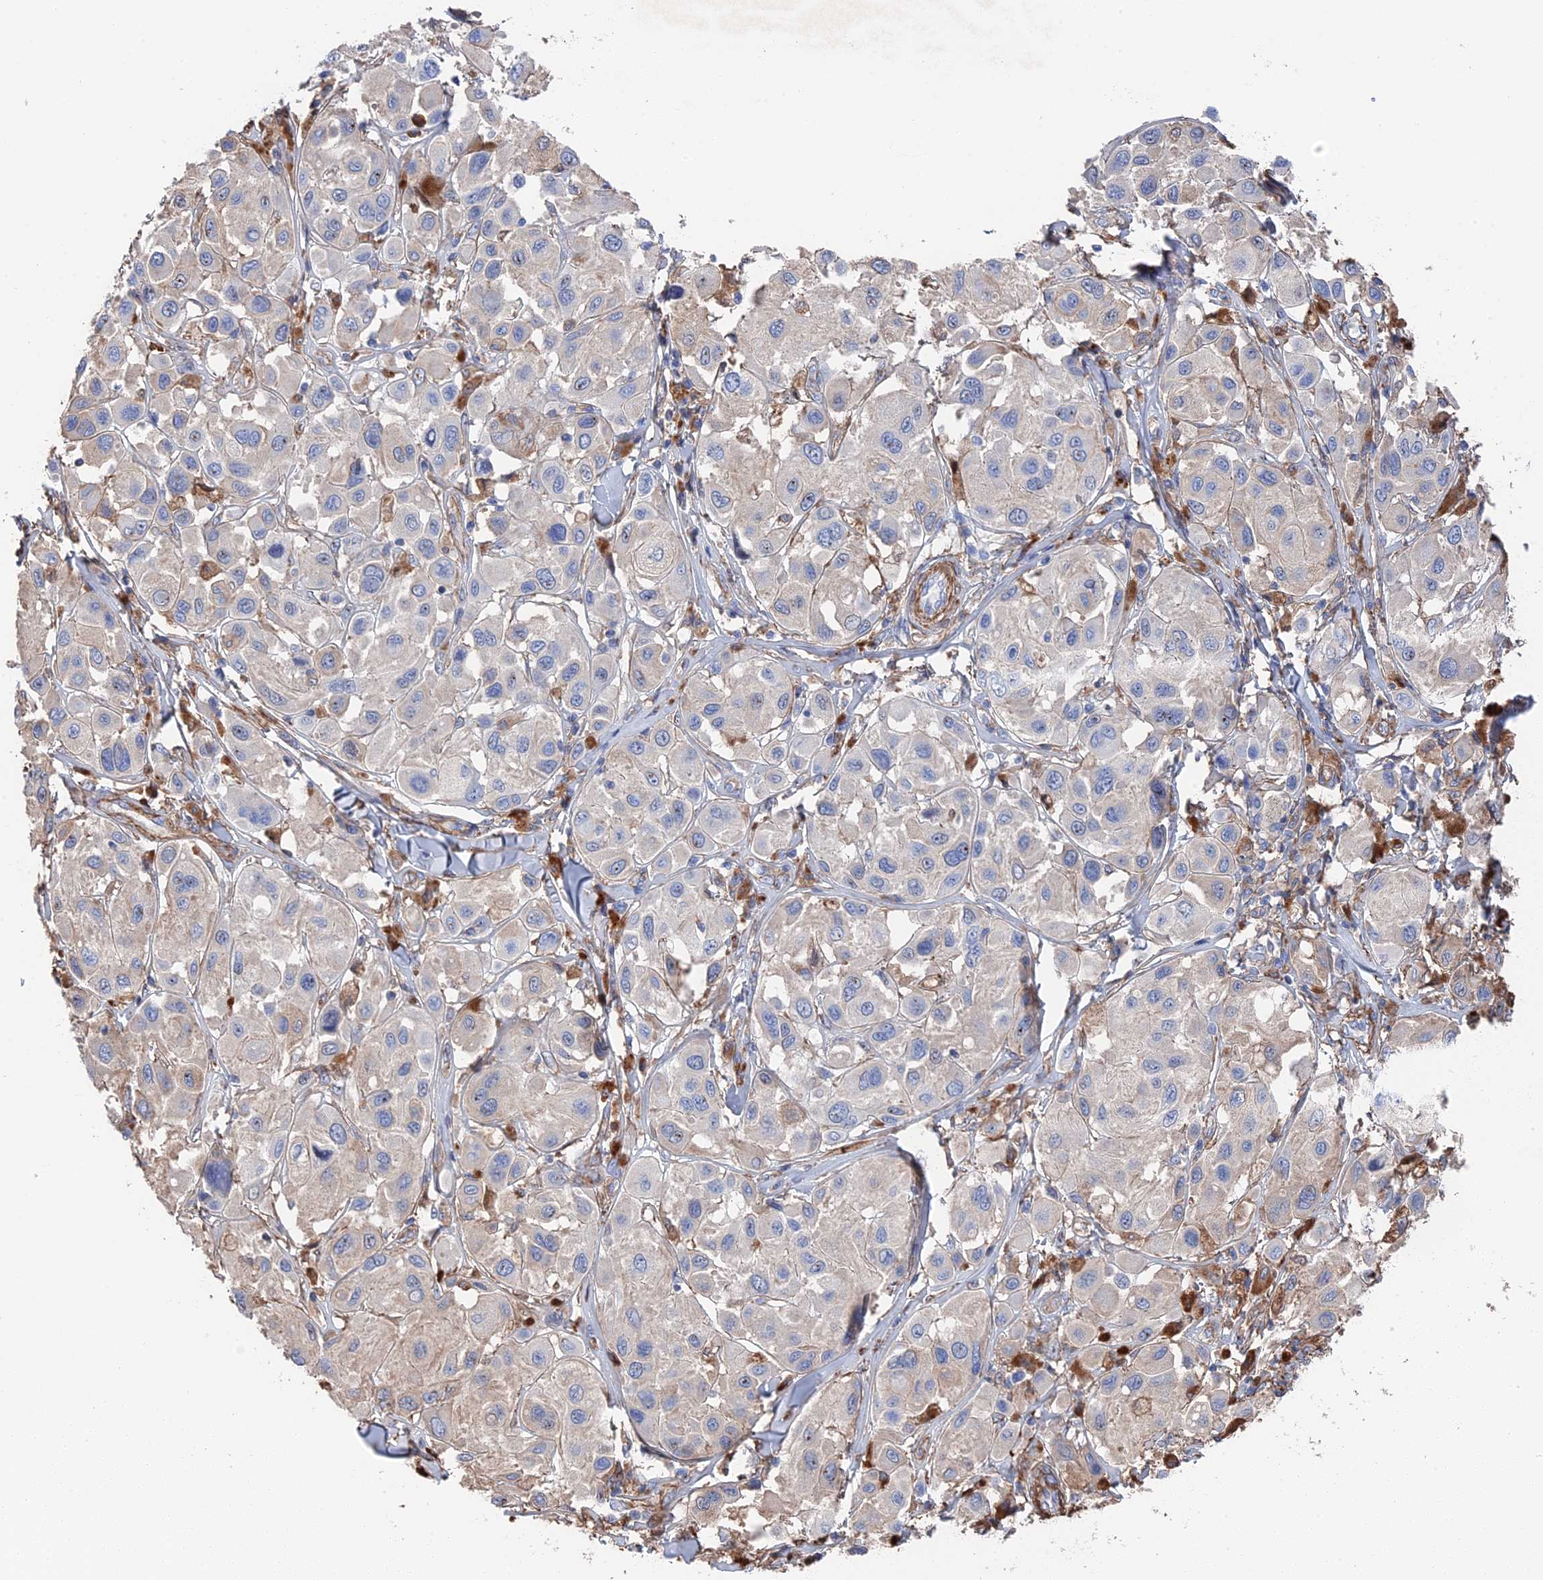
{"staining": {"intensity": "negative", "quantity": "none", "location": "none"}, "tissue": "melanoma", "cell_type": "Tumor cells", "image_type": "cancer", "snomed": [{"axis": "morphology", "description": "Malignant melanoma, Metastatic site"}, {"axis": "topography", "description": "Skin"}], "caption": "The histopathology image demonstrates no significant expression in tumor cells of melanoma.", "gene": "STRA6", "patient": {"sex": "male", "age": 41}}